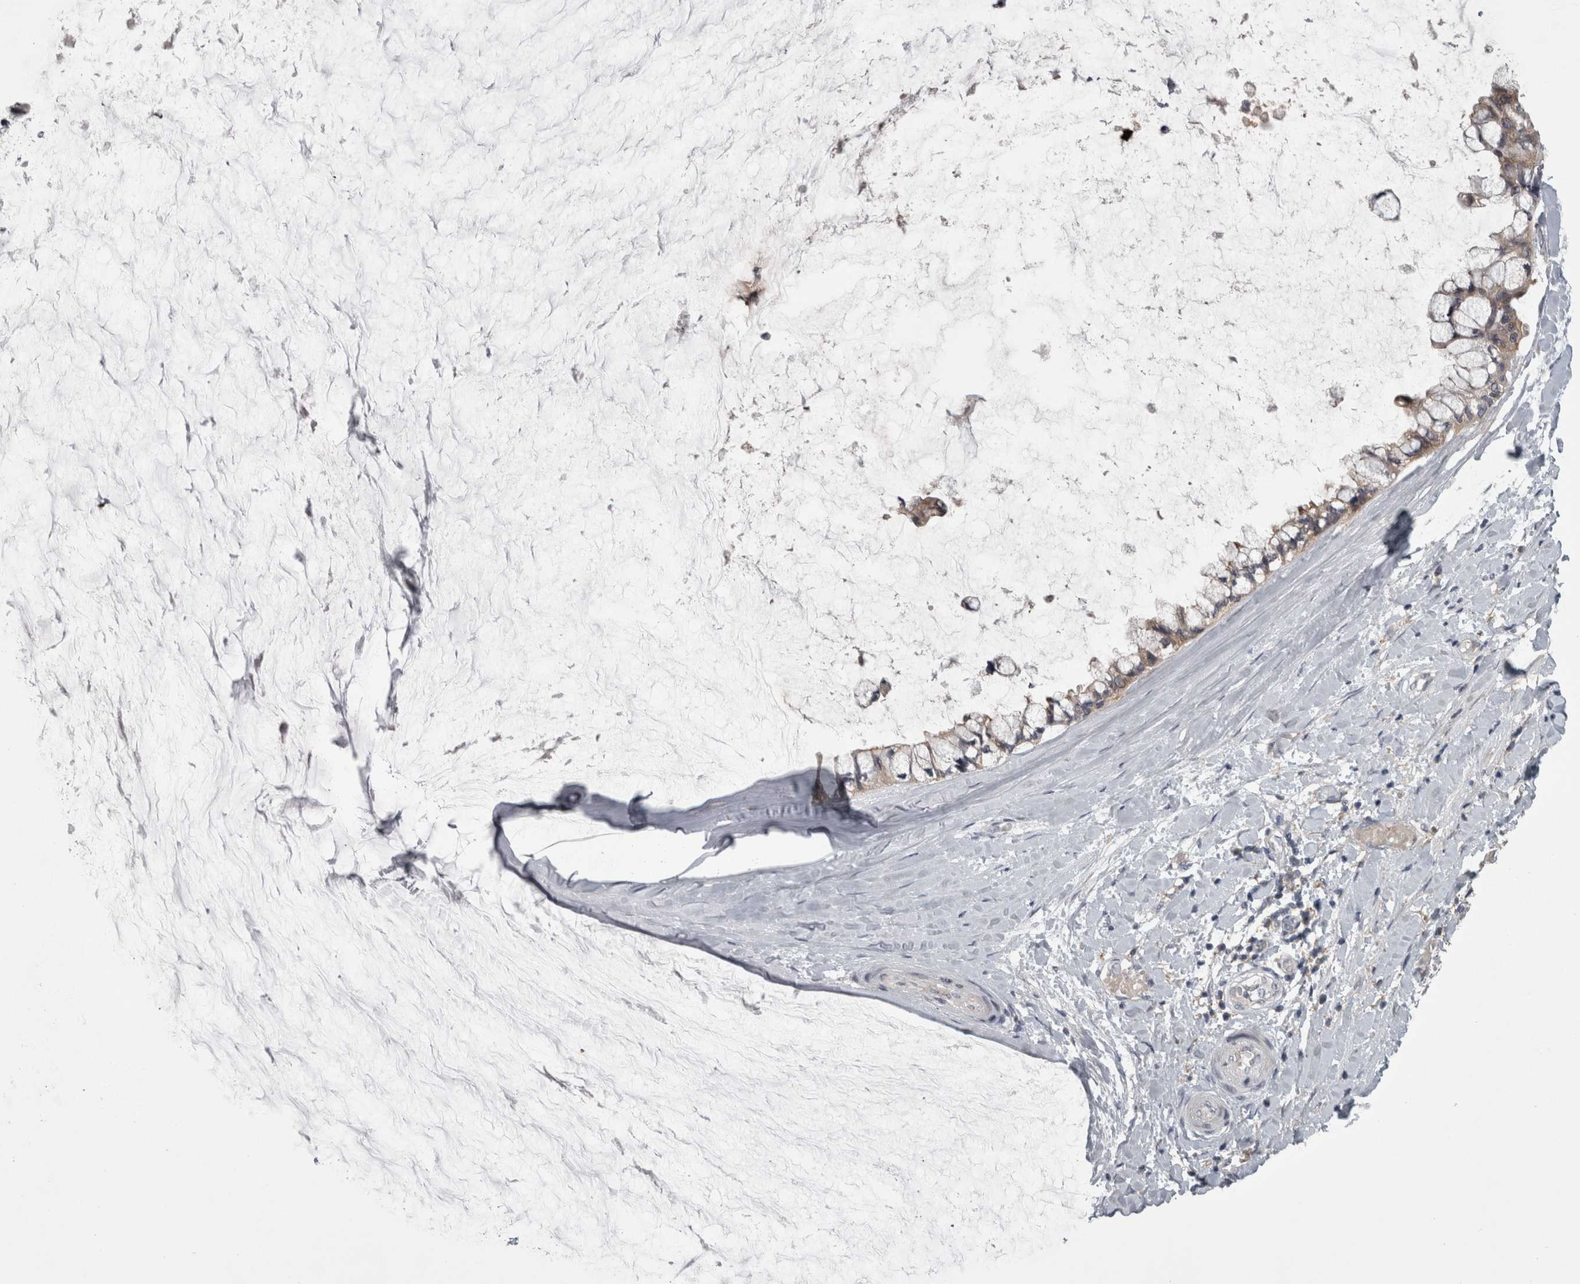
{"staining": {"intensity": "weak", "quantity": "<25%", "location": "cytoplasmic/membranous"}, "tissue": "ovarian cancer", "cell_type": "Tumor cells", "image_type": "cancer", "snomed": [{"axis": "morphology", "description": "Cystadenocarcinoma, mucinous, NOS"}, {"axis": "topography", "description": "Ovary"}], "caption": "High magnification brightfield microscopy of ovarian cancer (mucinous cystadenocarcinoma) stained with DAB (3,3'-diaminobenzidine) (brown) and counterstained with hematoxylin (blue): tumor cells show no significant expression.", "gene": "PRKCI", "patient": {"sex": "female", "age": 39}}